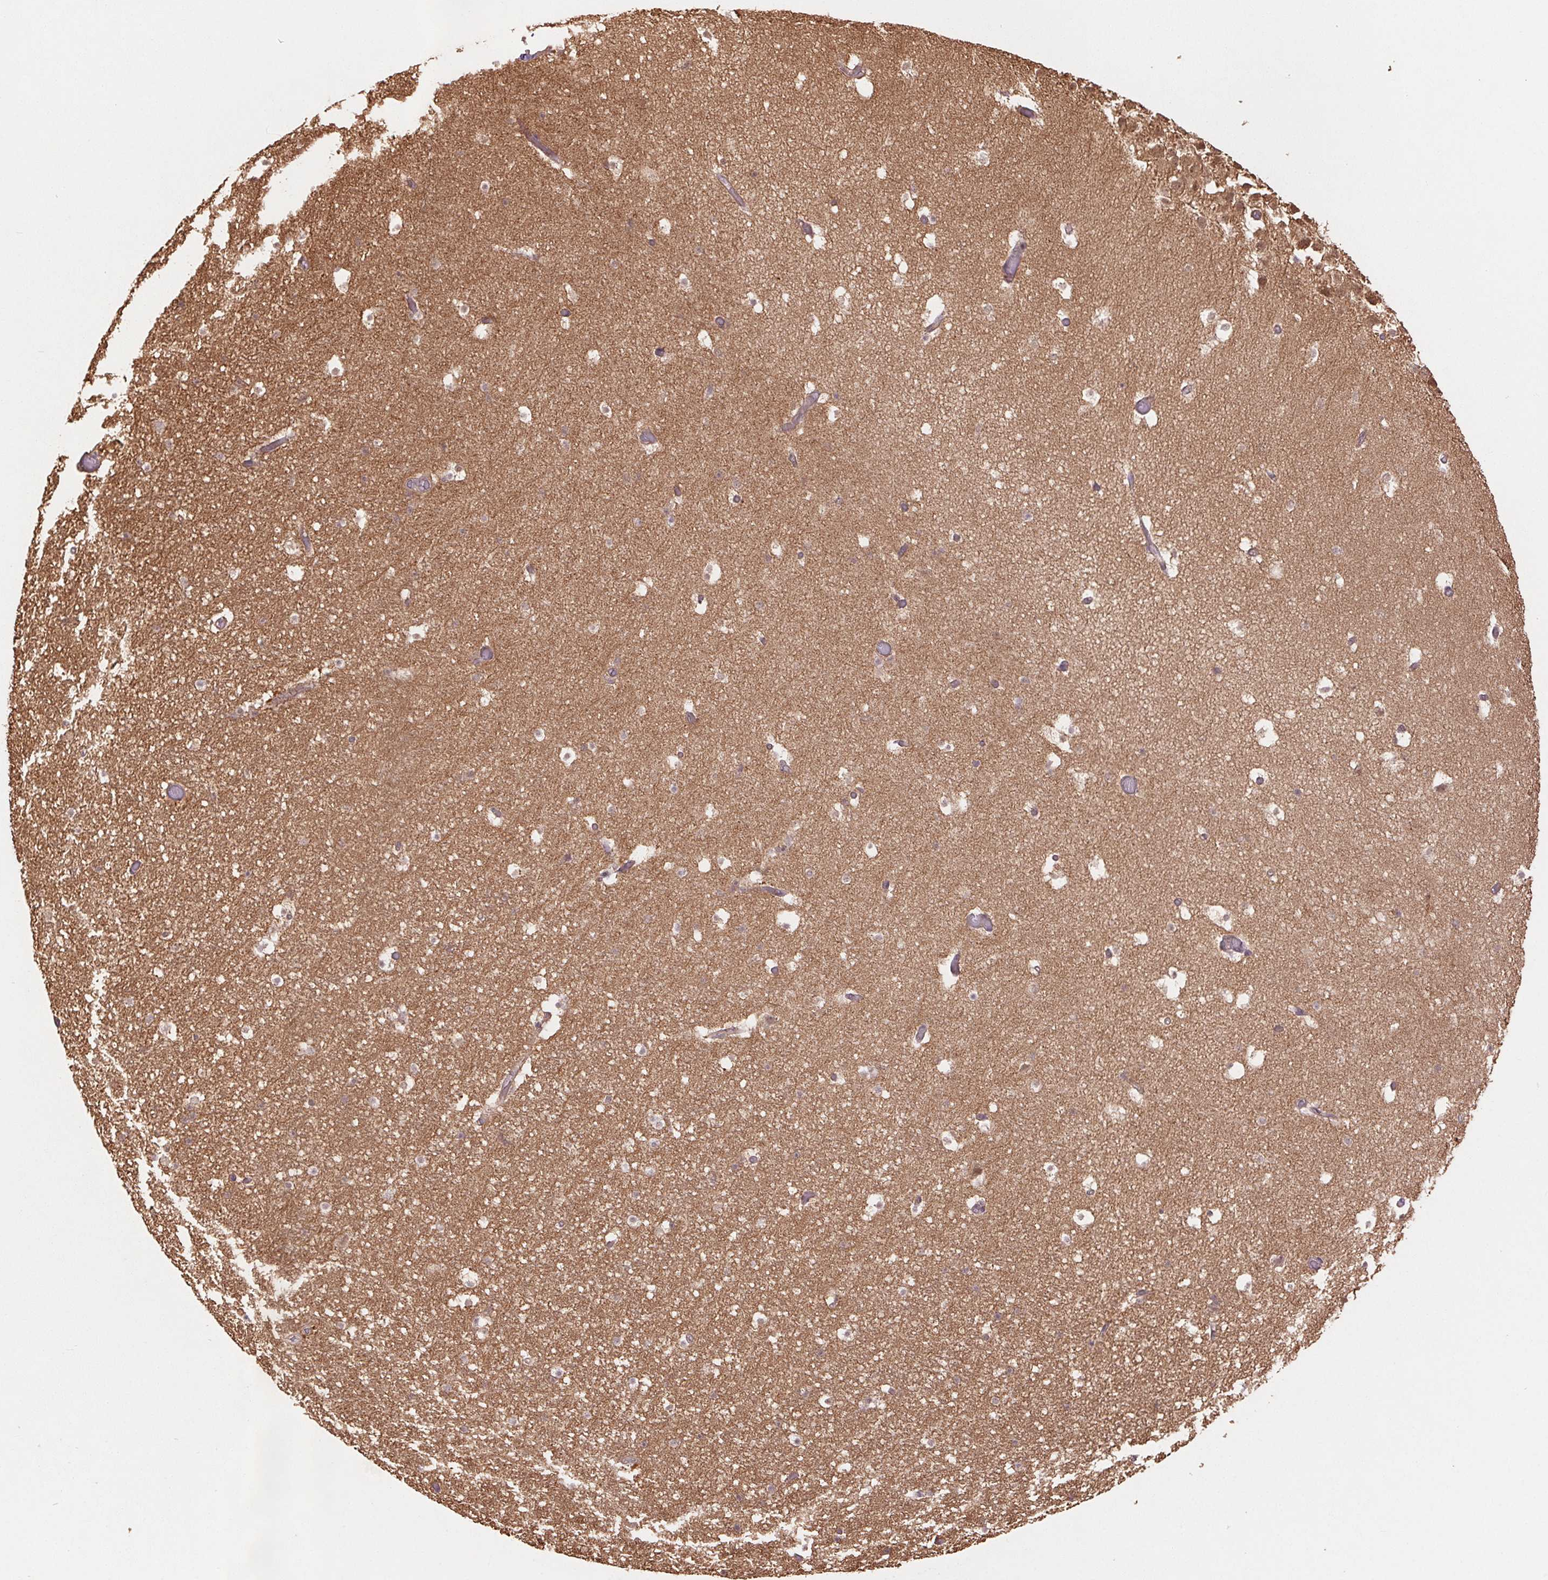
{"staining": {"intensity": "negative", "quantity": "none", "location": "none"}, "tissue": "hippocampus", "cell_type": "Glial cells", "image_type": "normal", "snomed": [{"axis": "morphology", "description": "Normal tissue, NOS"}, {"axis": "topography", "description": "Hippocampus"}], "caption": "IHC of benign hippocampus displays no positivity in glial cells.", "gene": "TUBA1A", "patient": {"sex": "male", "age": 26}}